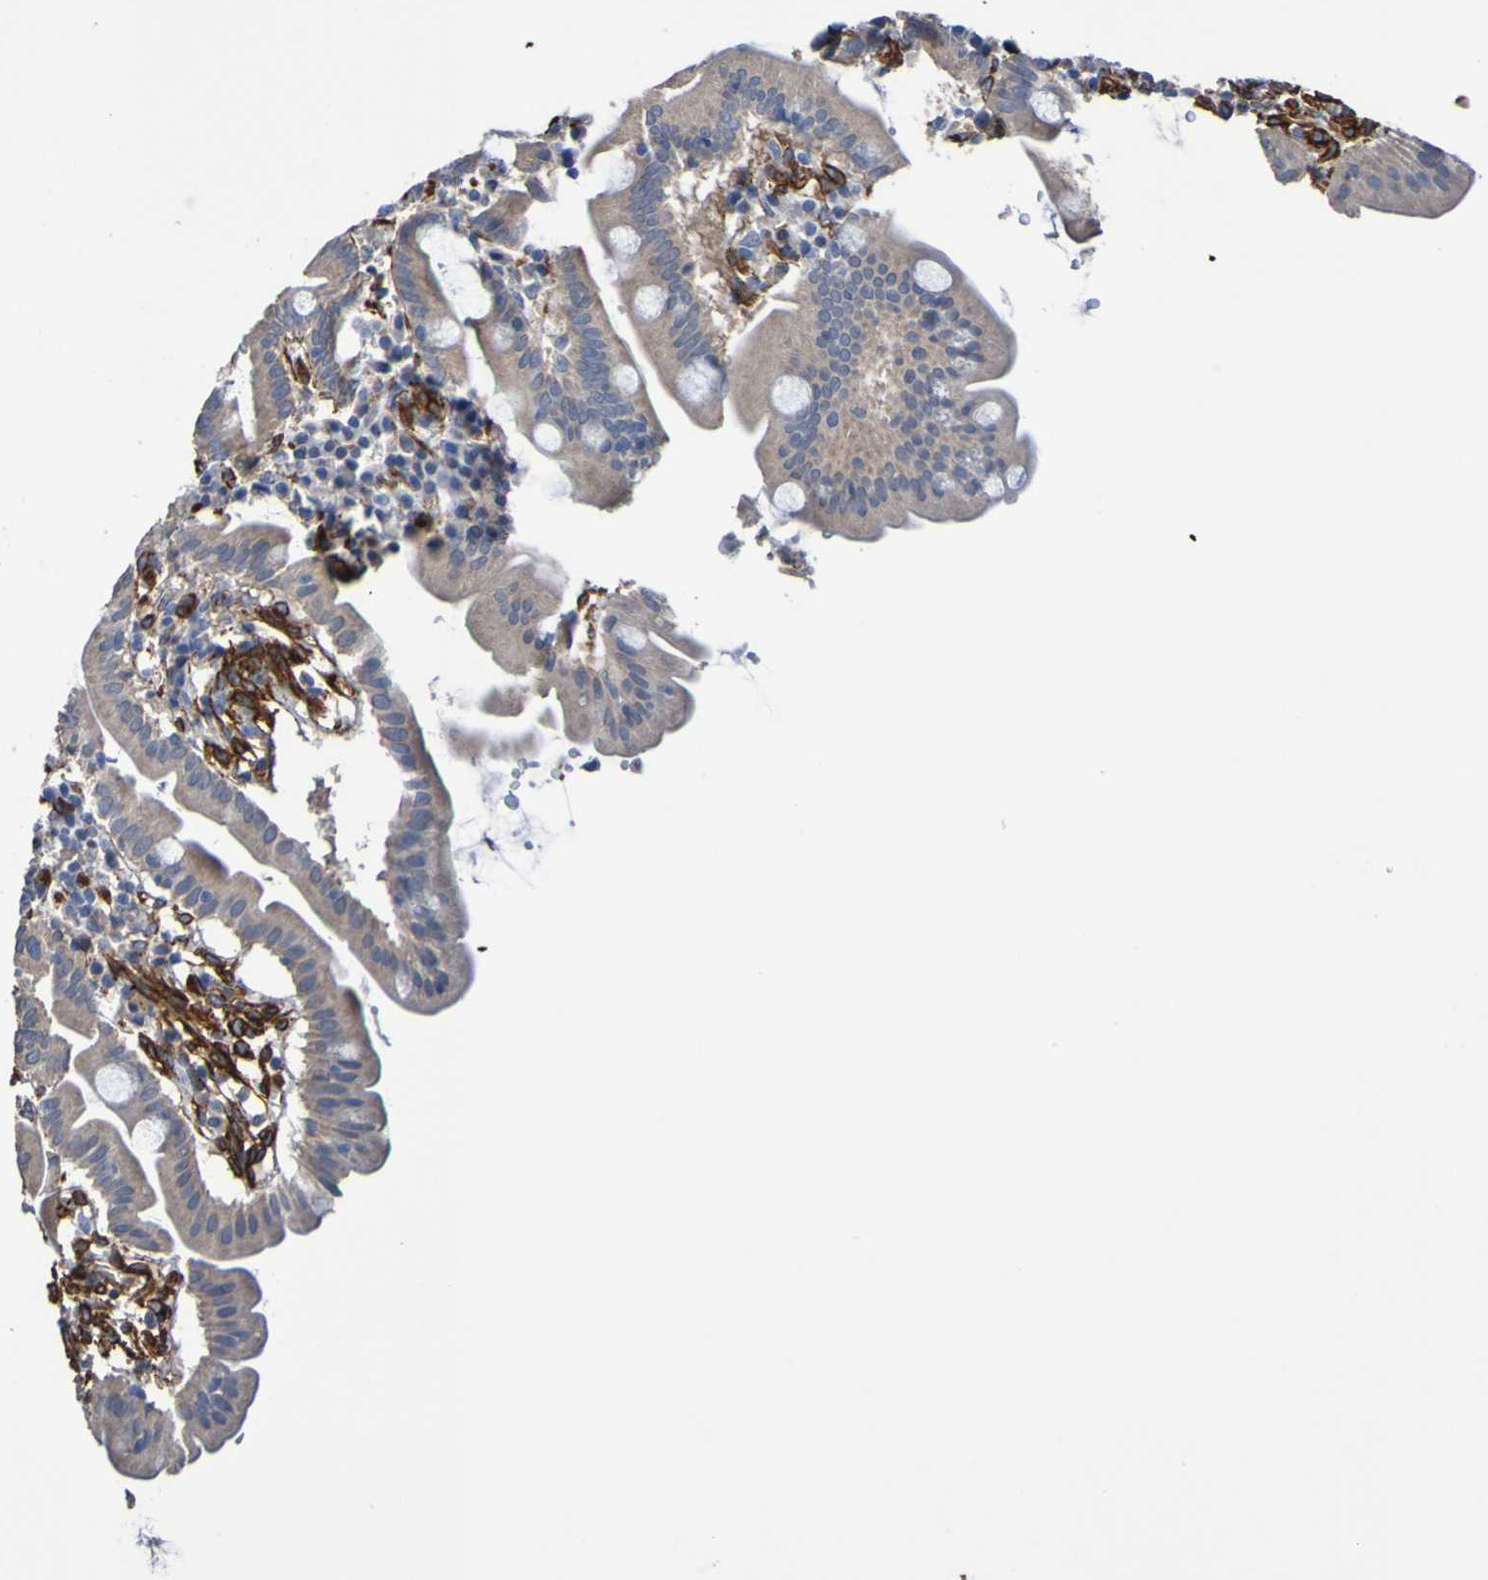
{"staining": {"intensity": "moderate", "quantity": ">75%", "location": "cytoplasmic/membranous"}, "tissue": "duodenum", "cell_type": "Glandular cells", "image_type": "normal", "snomed": [{"axis": "morphology", "description": "Normal tissue, NOS"}, {"axis": "topography", "description": "Duodenum"}], "caption": "A high-resolution histopathology image shows immunohistochemistry staining of normal duodenum, which demonstrates moderate cytoplasmic/membranous expression in about >75% of glandular cells. (DAB IHC, brown staining for protein, blue staining for nuclei).", "gene": "ELMOD3", "patient": {"sex": "male", "age": 50}}